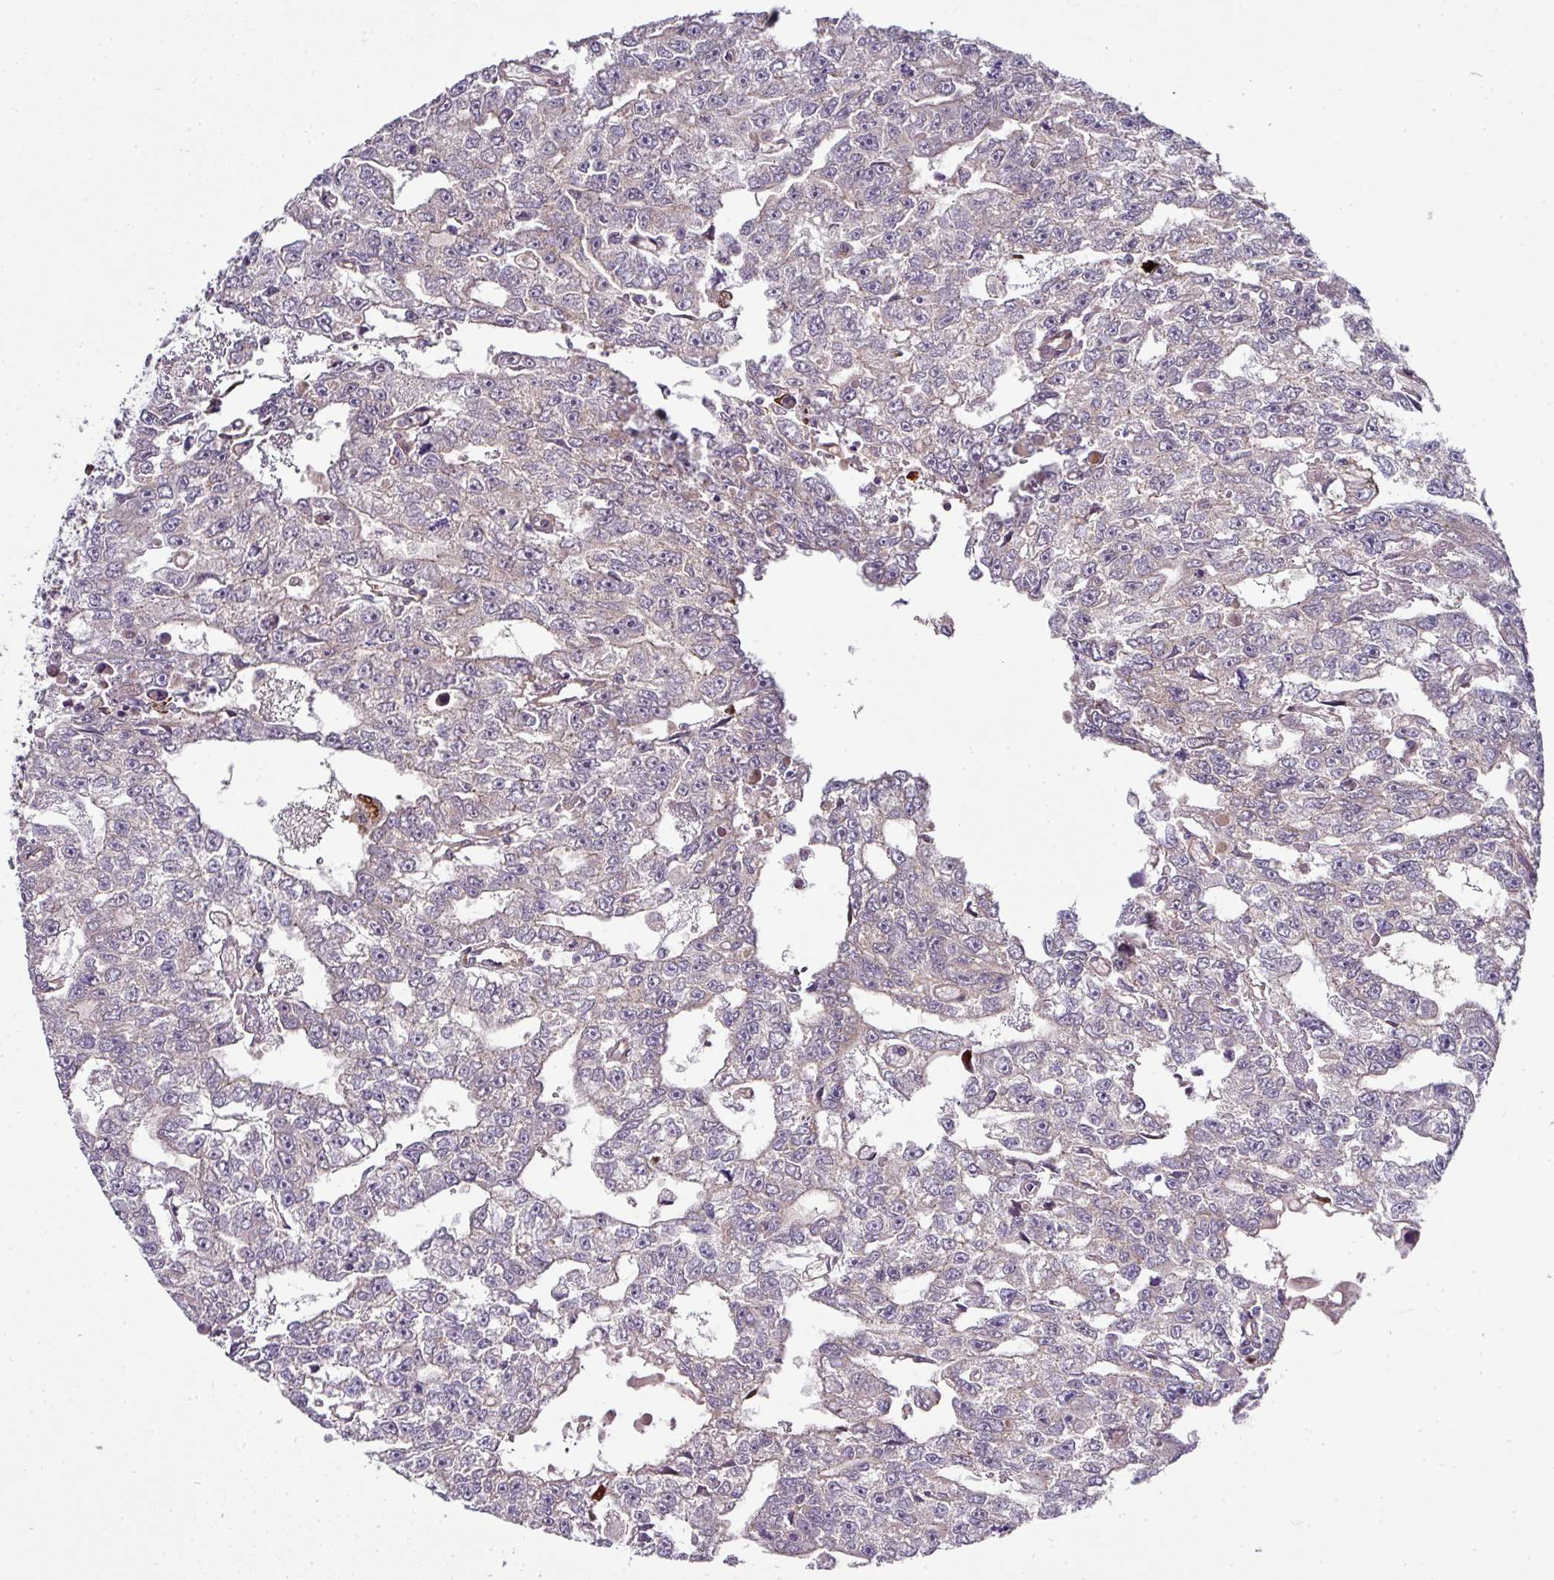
{"staining": {"intensity": "negative", "quantity": "none", "location": "none"}, "tissue": "testis cancer", "cell_type": "Tumor cells", "image_type": "cancer", "snomed": [{"axis": "morphology", "description": "Carcinoma, Embryonal, NOS"}, {"axis": "topography", "description": "Testis"}], "caption": "An IHC micrograph of testis embryonal carcinoma is shown. There is no staining in tumor cells of testis embryonal carcinoma.", "gene": "STK35", "patient": {"sex": "male", "age": 20}}